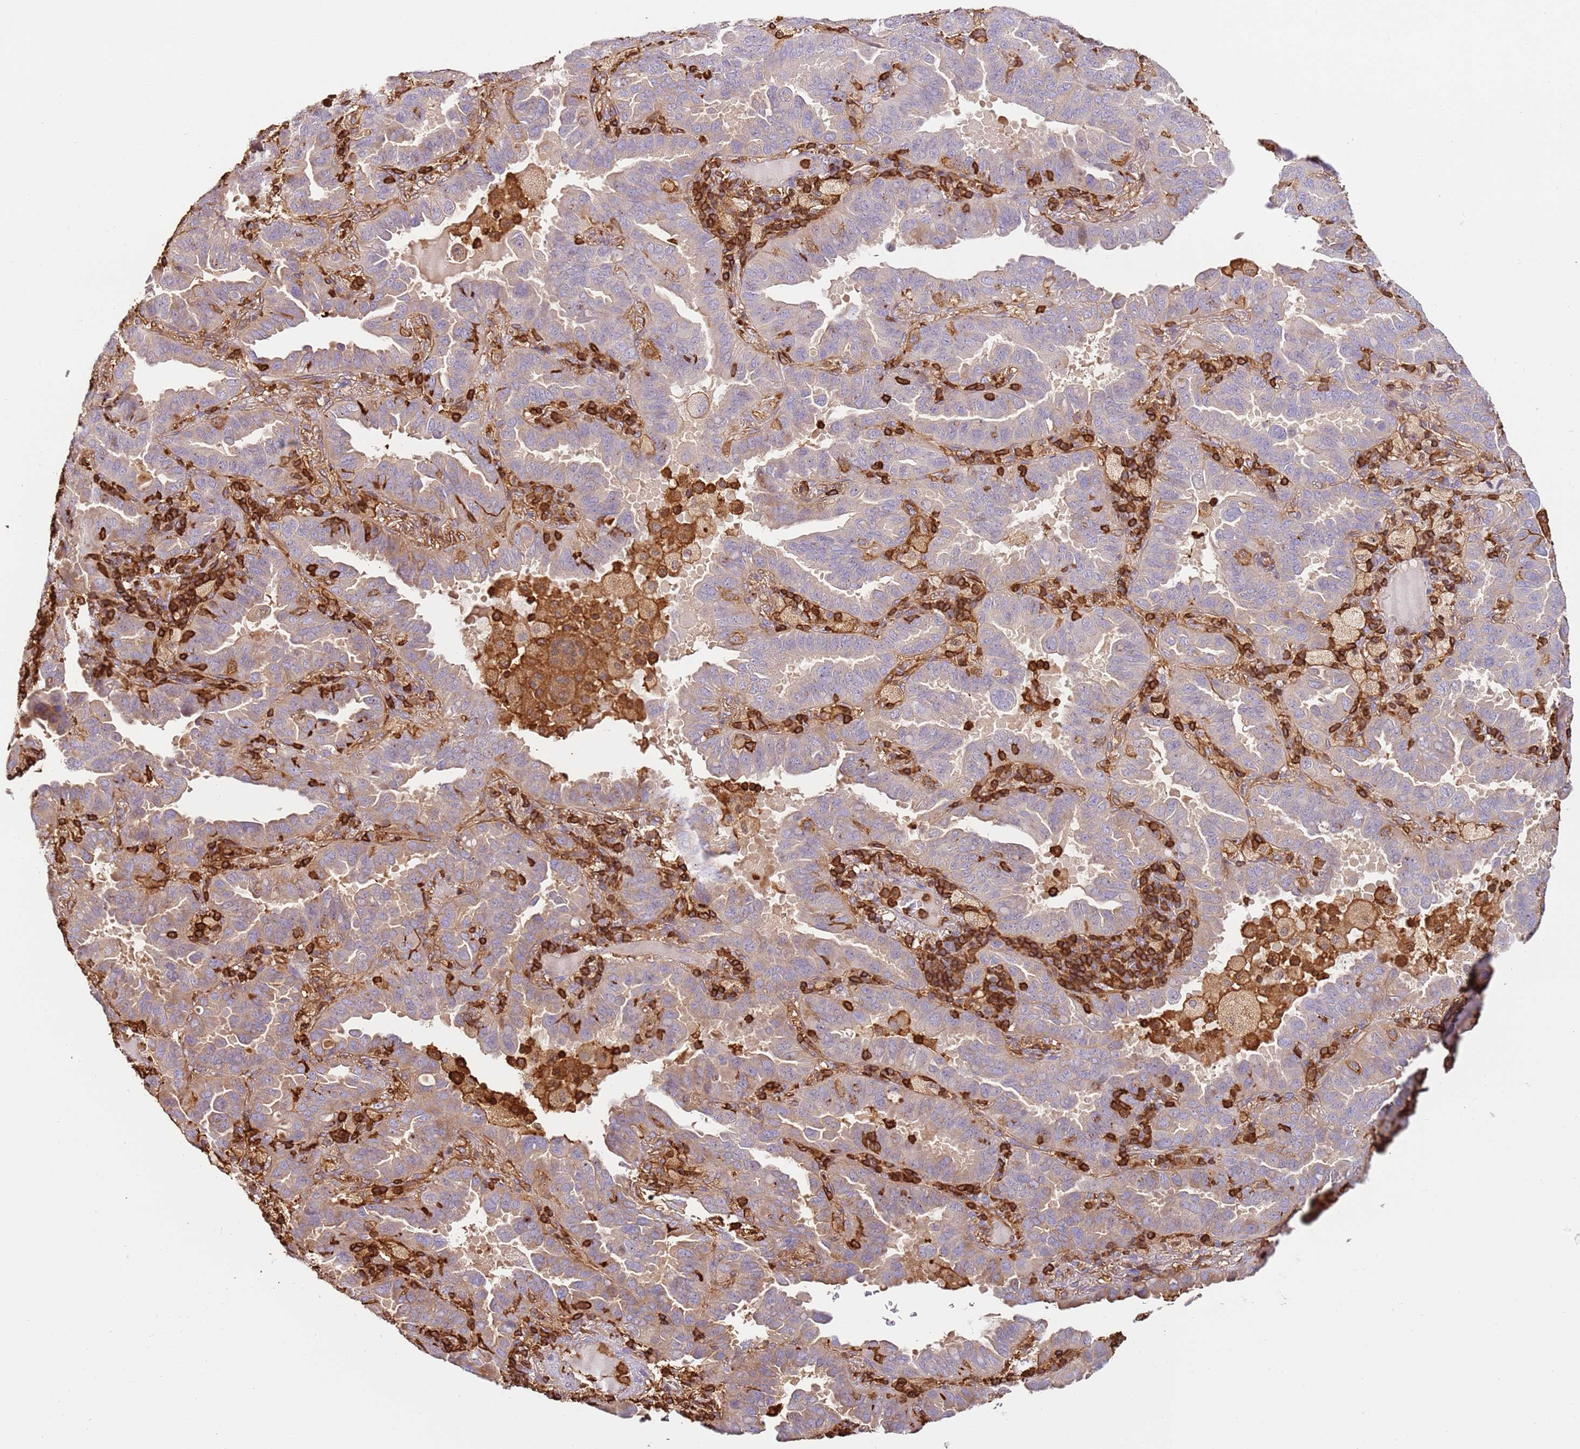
{"staining": {"intensity": "weak", "quantity": "25%-75%", "location": "cytoplasmic/membranous"}, "tissue": "lung cancer", "cell_type": "Tumor cells", "image_type": "cancer", "snomed": [{"axis": "morphology", "description": "Adenocarcinoma, NOS"}, {"axis": "topography", "description": "Lung"}], "caption": "Immunohistochemical staining of lung cancer exhibits weak cytoplasmic/membranous protein positivity in approximately 25%-75% of tumor cells.", "gene": "OR6P1", "patient": {"sex": "male", "age": 64}}